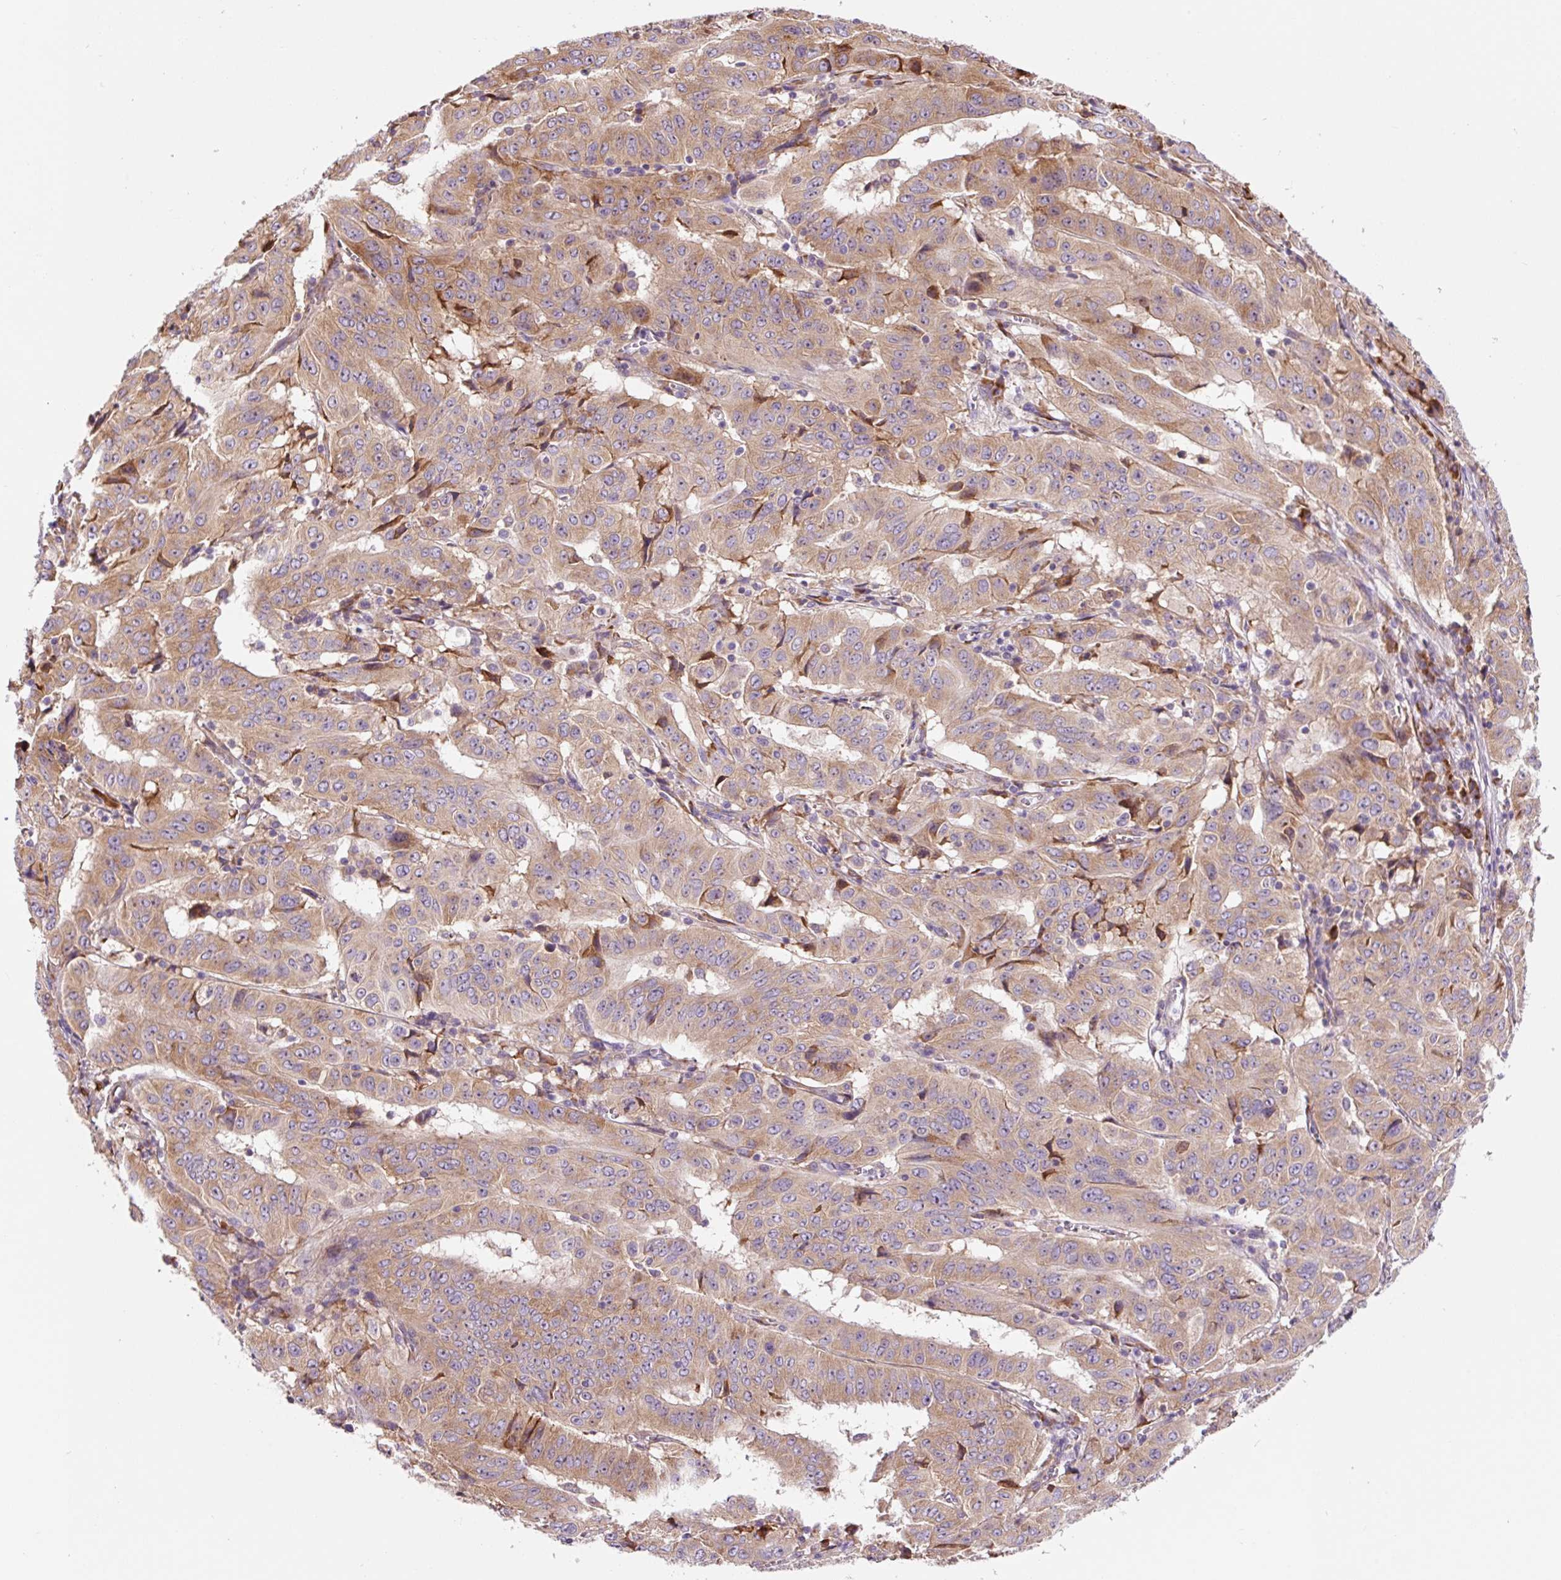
{"staining": {"intensity": "moderate", "quantity": ">75%", "location": "cytoplasmic/membranous"}, "tissue": "pancreatic cancer", "cell_type": "Tumor cells", "image_type": "cancer", "snomed": [{"axis": "morphology", "description": "Adenocarcinoma, NOS"}, {"axis": "topography", "description": "Pancreas"}], "caption": "Immunohistochemical staining of human pancreatic cancer shows moderate cytoplasmic/membranous protein staining in approximately >75% of tumor cells. Using DAB (3,3'-diaminobenzidine) (brown) and hematoxylin (blue) stains, captured at high magnification using brightfield microscopy.", "gene": "RPL41", "patient": {"sex": "male", "age": 63}}